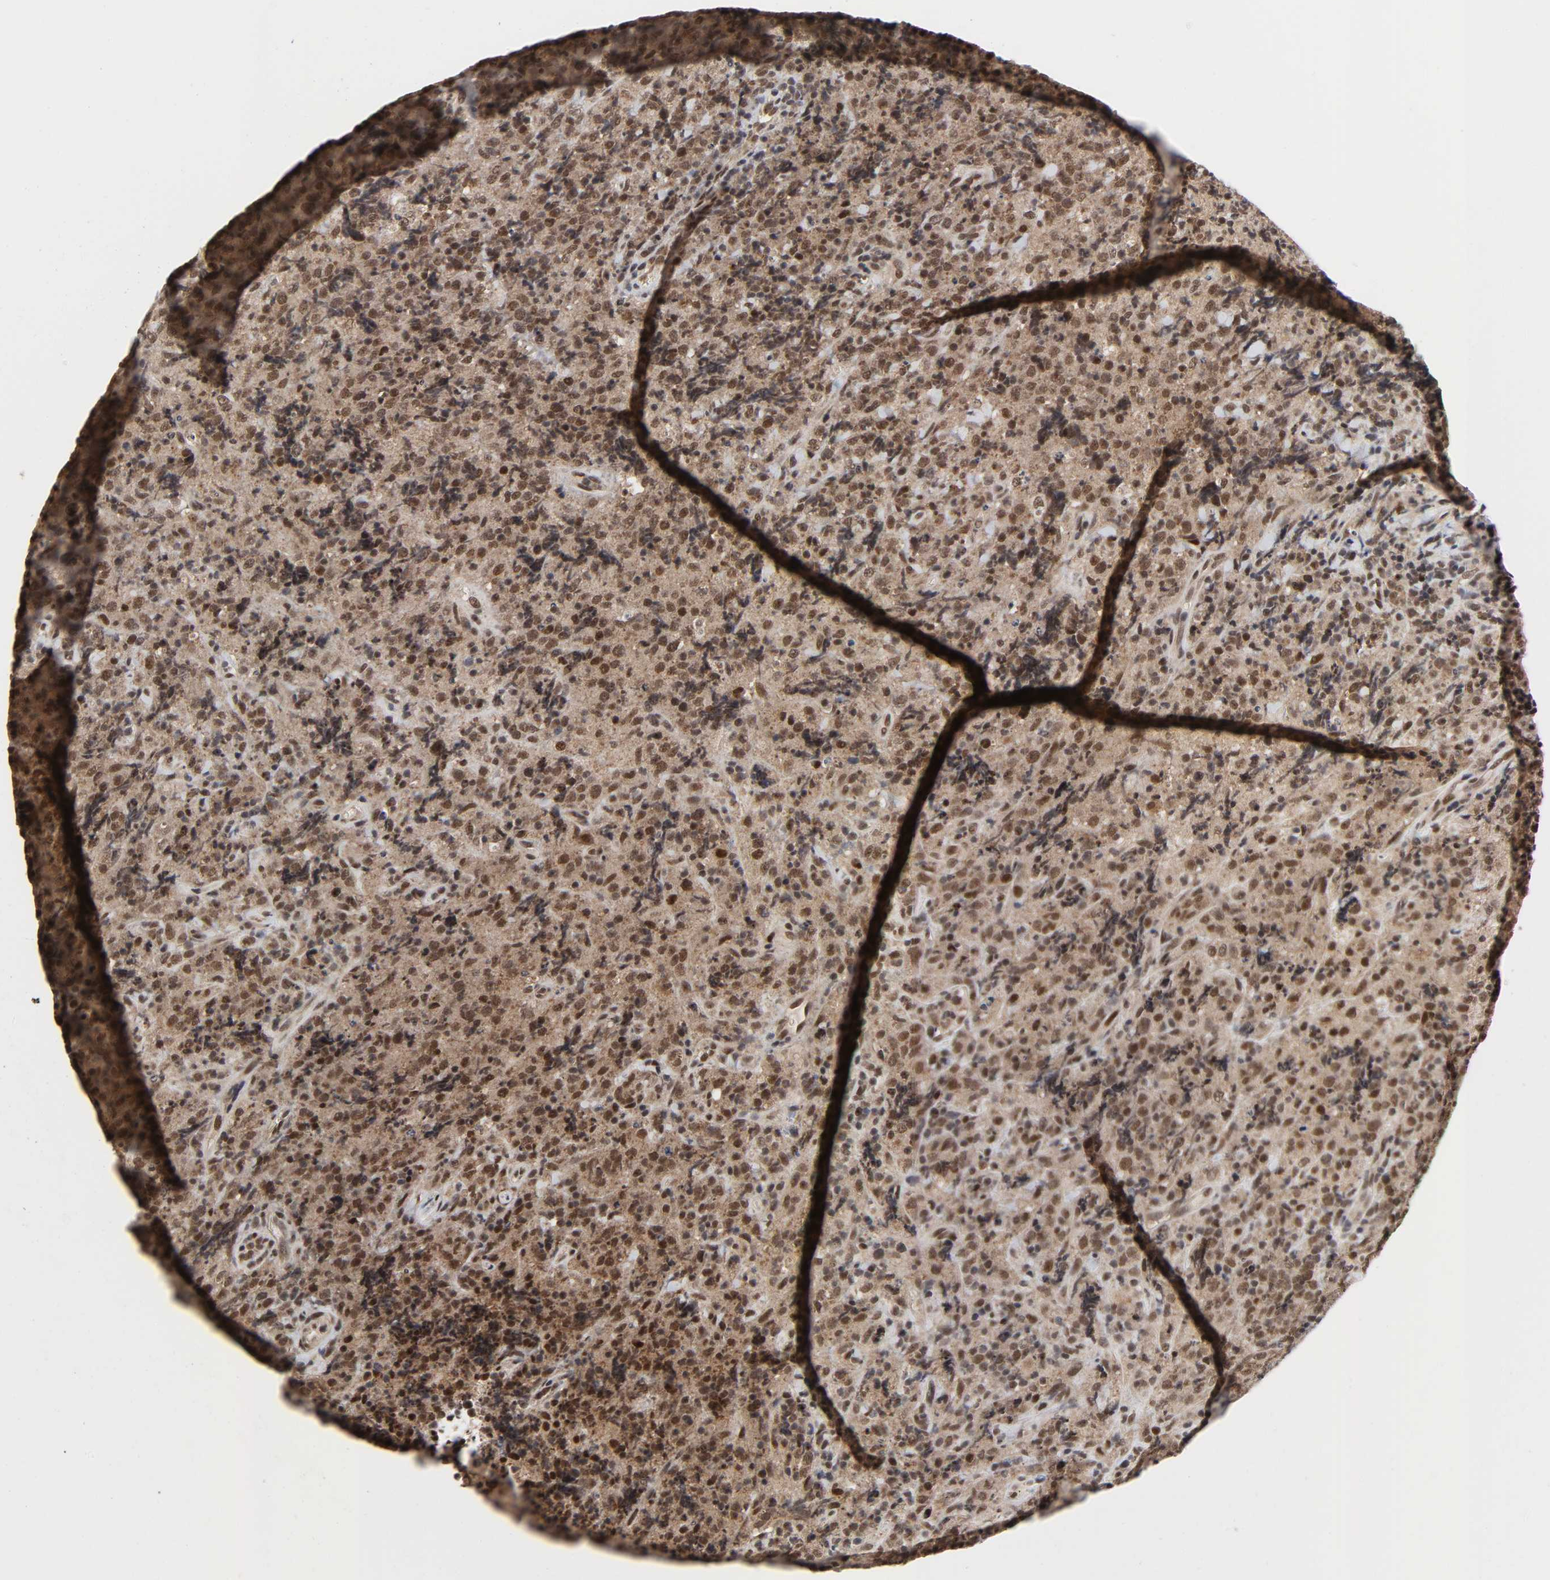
{"staining": {"intensity": "moderate", "quantity": ">75%", "location": "cytoplasmic/membranous,nuclear"}, "tissue": "lymphoma", "cell_type": "Tumor cells", "image_type": "cancer", "snomed": [{"axis": "morphology", "description": "Malignant lymphoma, non-Hodgkin's type, High grade"}, {"axis": "topography", "description": "Tonsil"}], "caption": "Malignant lymphoma, non-Hodgkin's type (high-grade) was stained to show a protein in brown. There is medium levels of moderate cytoplasmic/membranous and nuclear staining in approximately >75% of tumor cells.", "gene": "ZKSCAN8", "patient": {"sex": "female", "age": 36}}